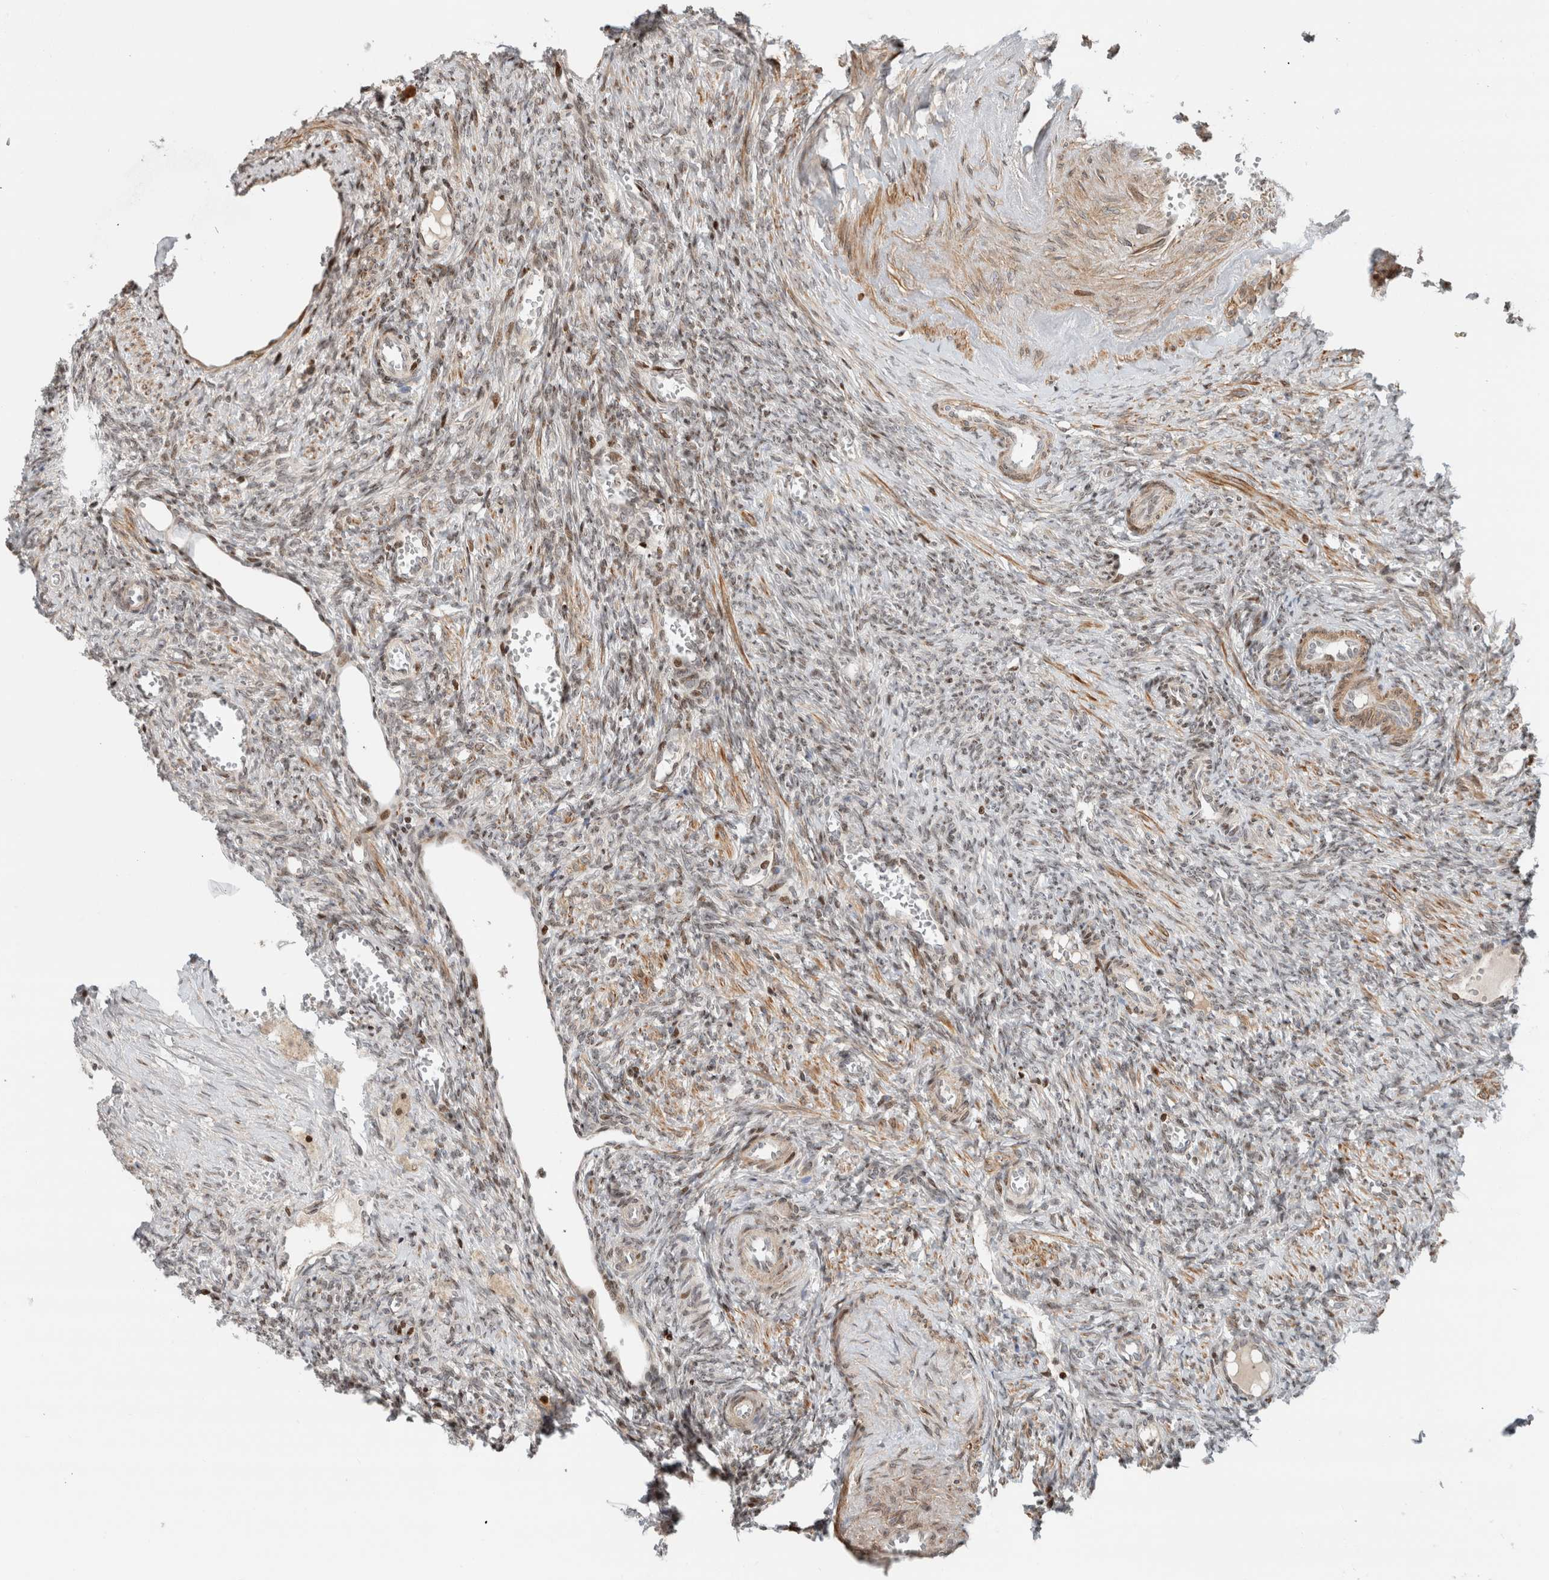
{"staining": {"intensity": "weak", "quantity": "25%-75%", "location": "nuclear"}, "tissue": "ovary", "cell_type": "Follicle cells", "image_type": "normal", "snomed": [{"axis": "morphology", "description": "Normal tissue, NOS"}, {"axis": "topography", "description": "Ovary"}], "caption": "This is a photomicrograph of IHC staining of benign ovary, which shows weak expression in the nuclear of follicle cells.", "gene": "GINS4", "patient": {"sex": "female", "age": 41}}